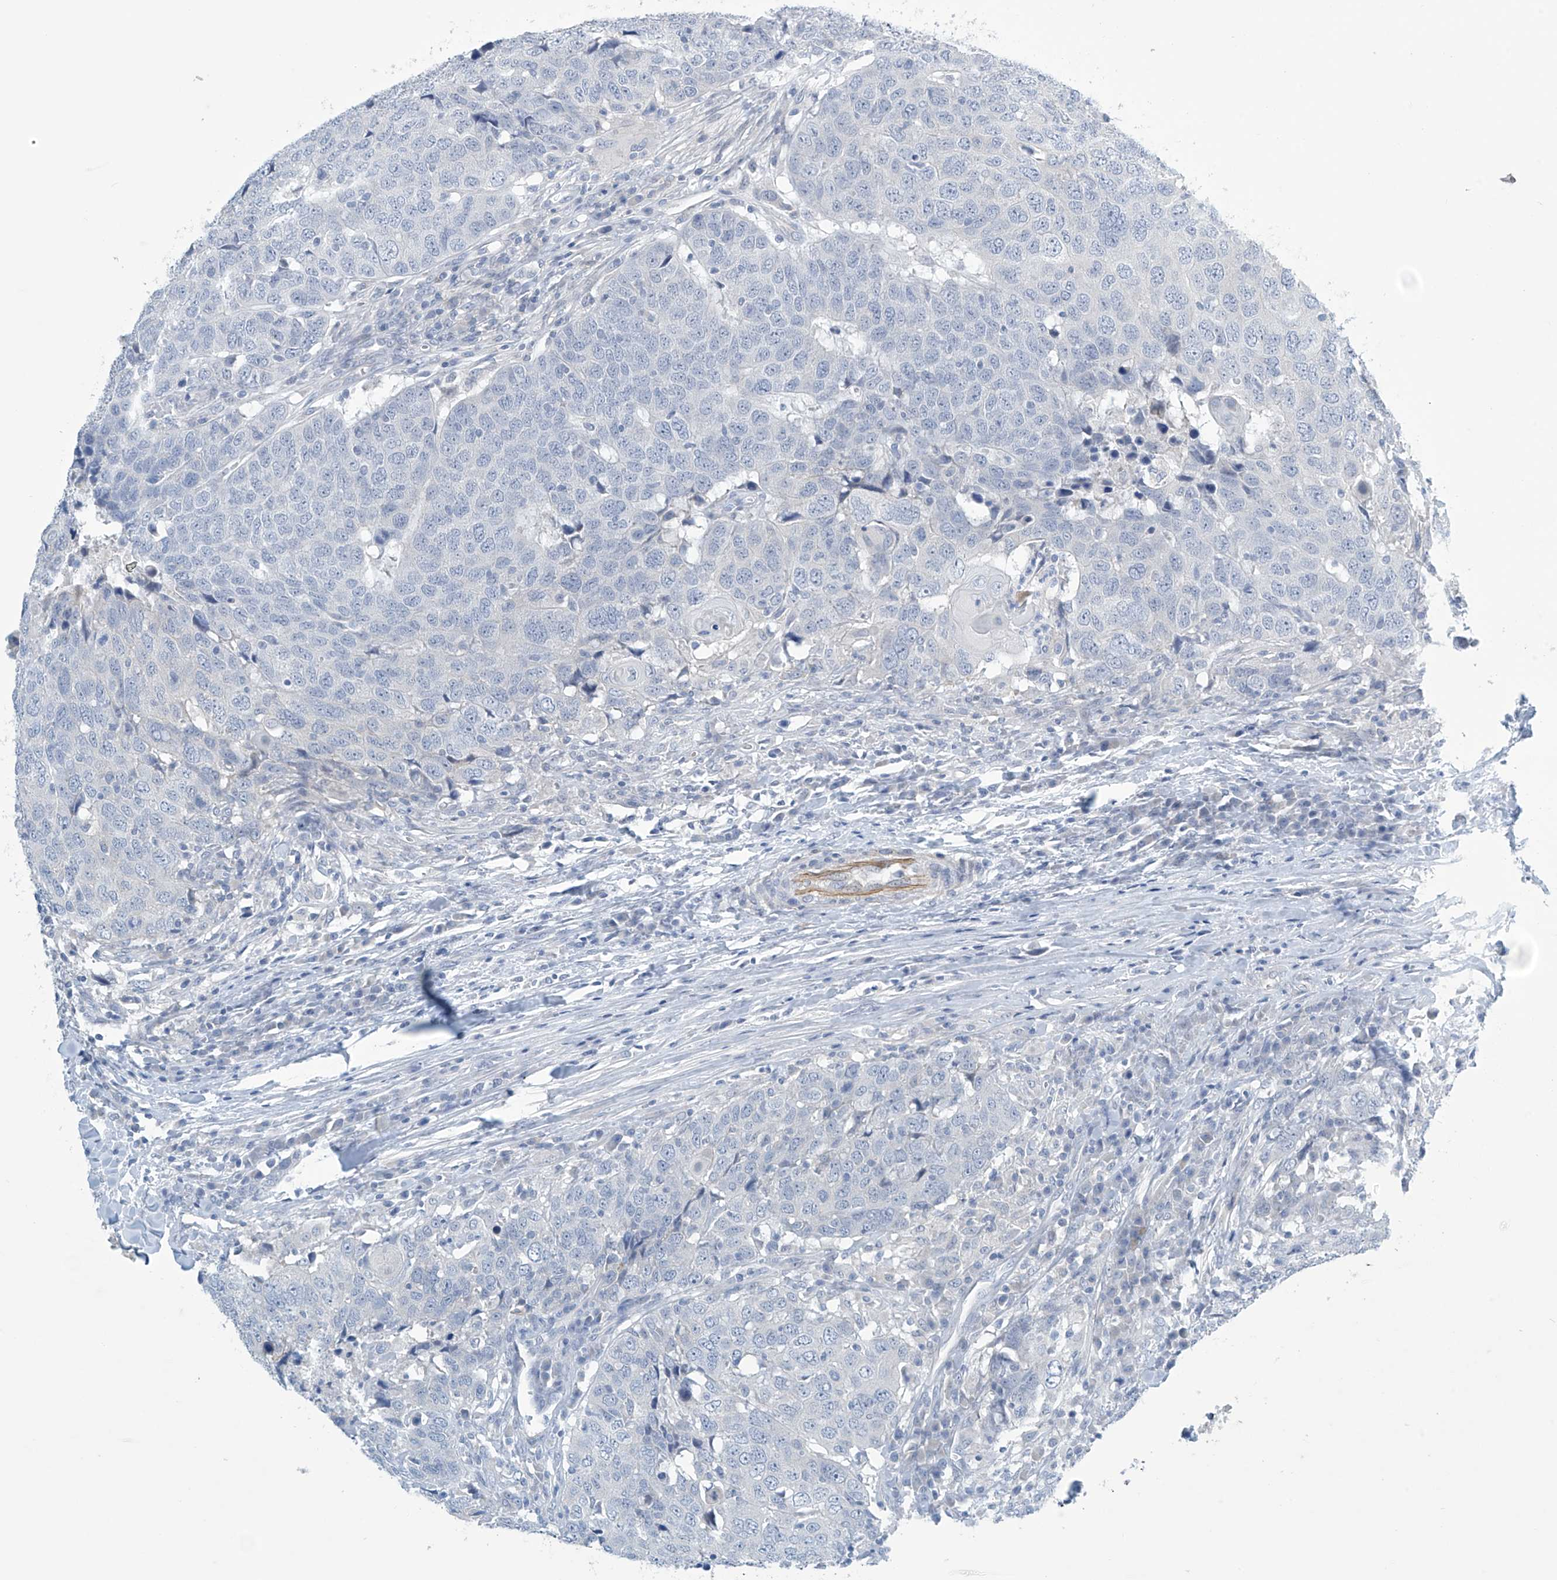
{"staining": {"intensity": "negative", "quantity": "none", "location": "none"}, "tissue": "head and neck cancer", "cell_type": "Tumor cells", "image_type": "cancer", "snomed": [{"axis": "morphology", "description": "Squamous cell carcinoma, NOS"}, {"axis": "topography", "description": "Head-Neck"}], "caption": "A histopathology image of squamous cell carcinoma (head and neck) stained for a protein exhibits no brown staining in tumor cells.", "gene": "SLC35A5", "patient": {"sex": "male", "age": 66}}